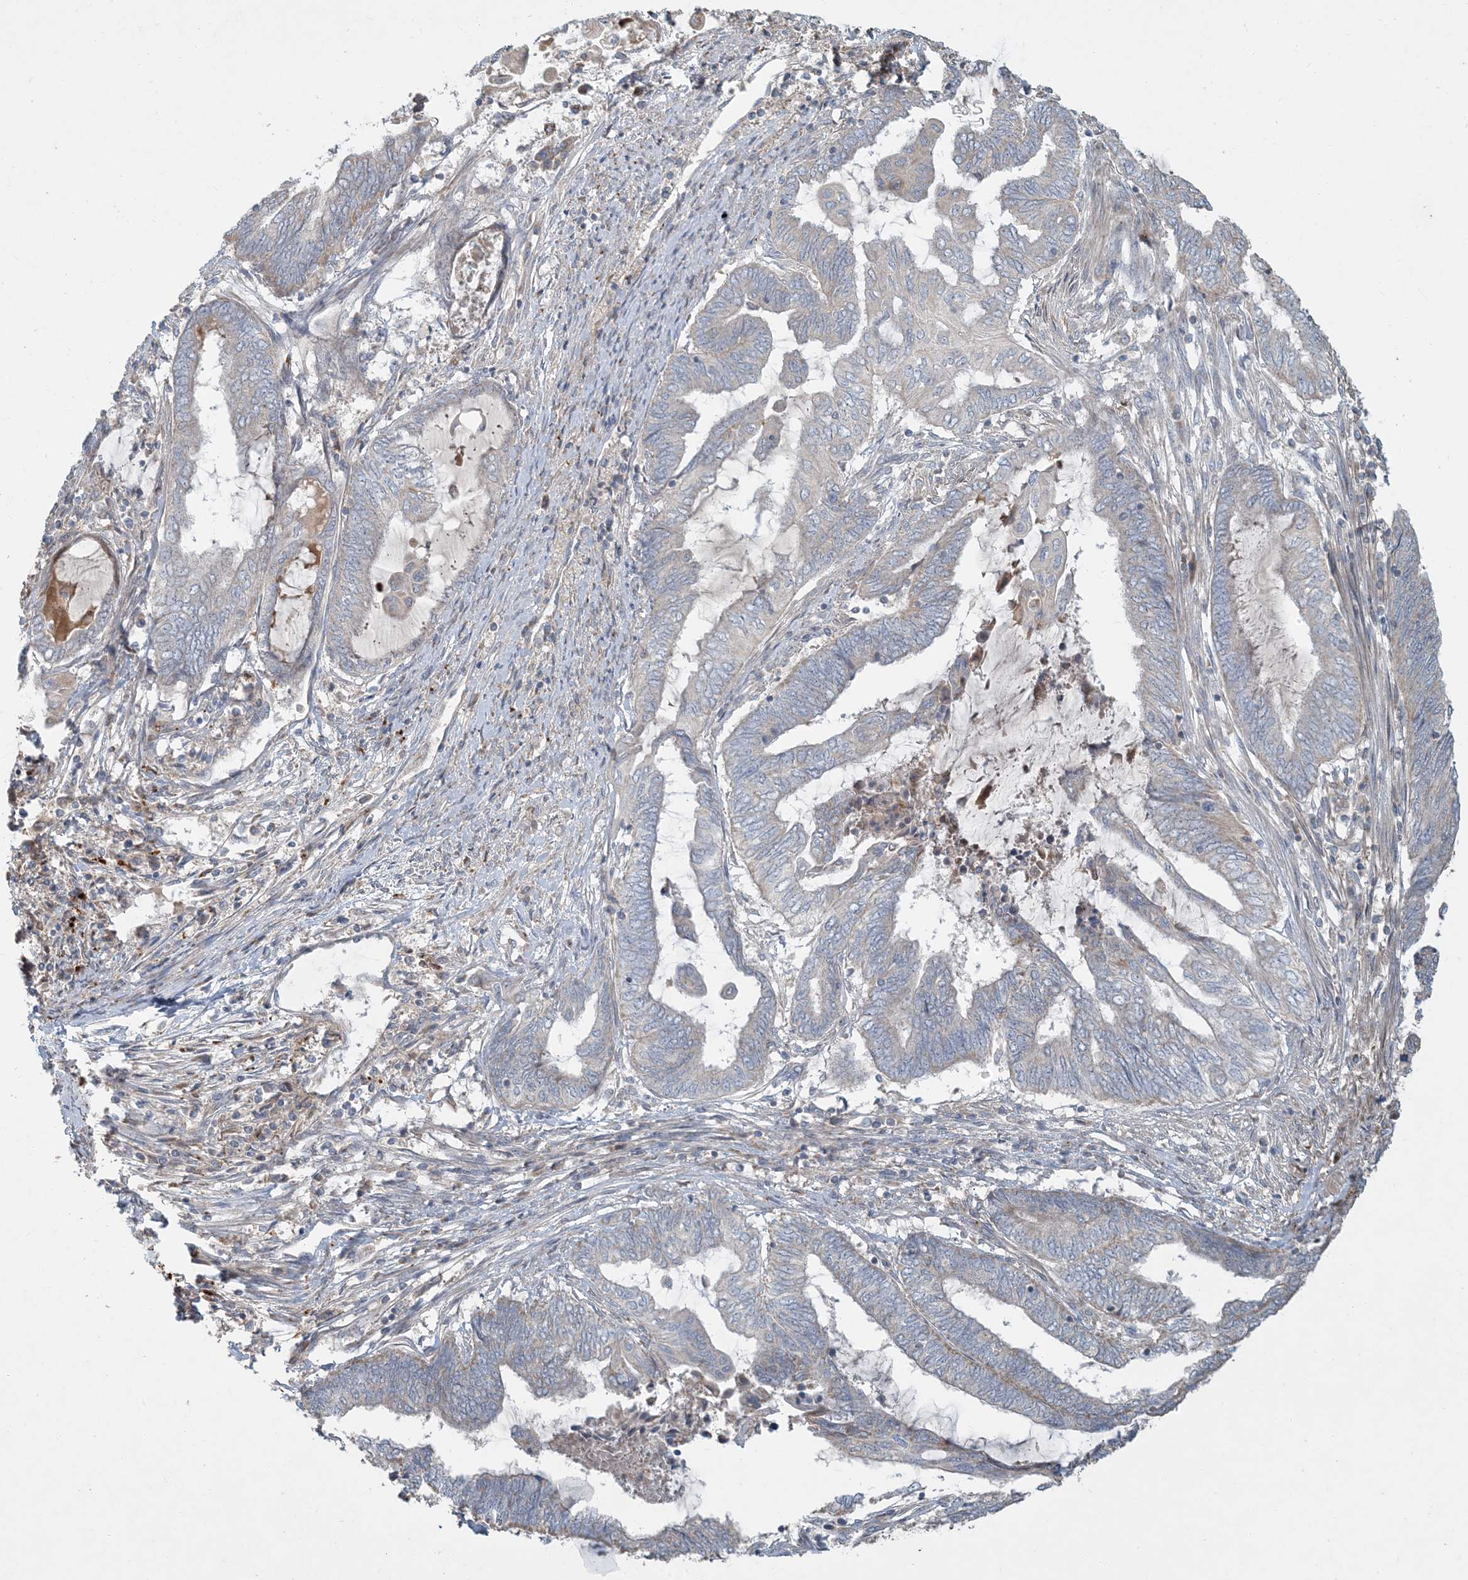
{"staining": {"intensity": "negative", "quantity": "none", "location": "none"}, "tissue": "endometrial cancer", "cell_type": "Tumor cells", "image_type": "cancer", "snomed": [{"axis": "morphology", "description": "Adenocarcinoma, NOS"}, {"axis": "topography", "description": "Uterus"}, {"axis": "topography", "description": "Endometrium"}], "caption": "Immunohistochemistry photomicrograph of neoplastic tissue: endometrial cancer (adenocarcinoma) stained with DAB shows no significant protein expression in tumor cells.", "gene": "LTN1", "patient": {"sex": "female", "age": 70}}